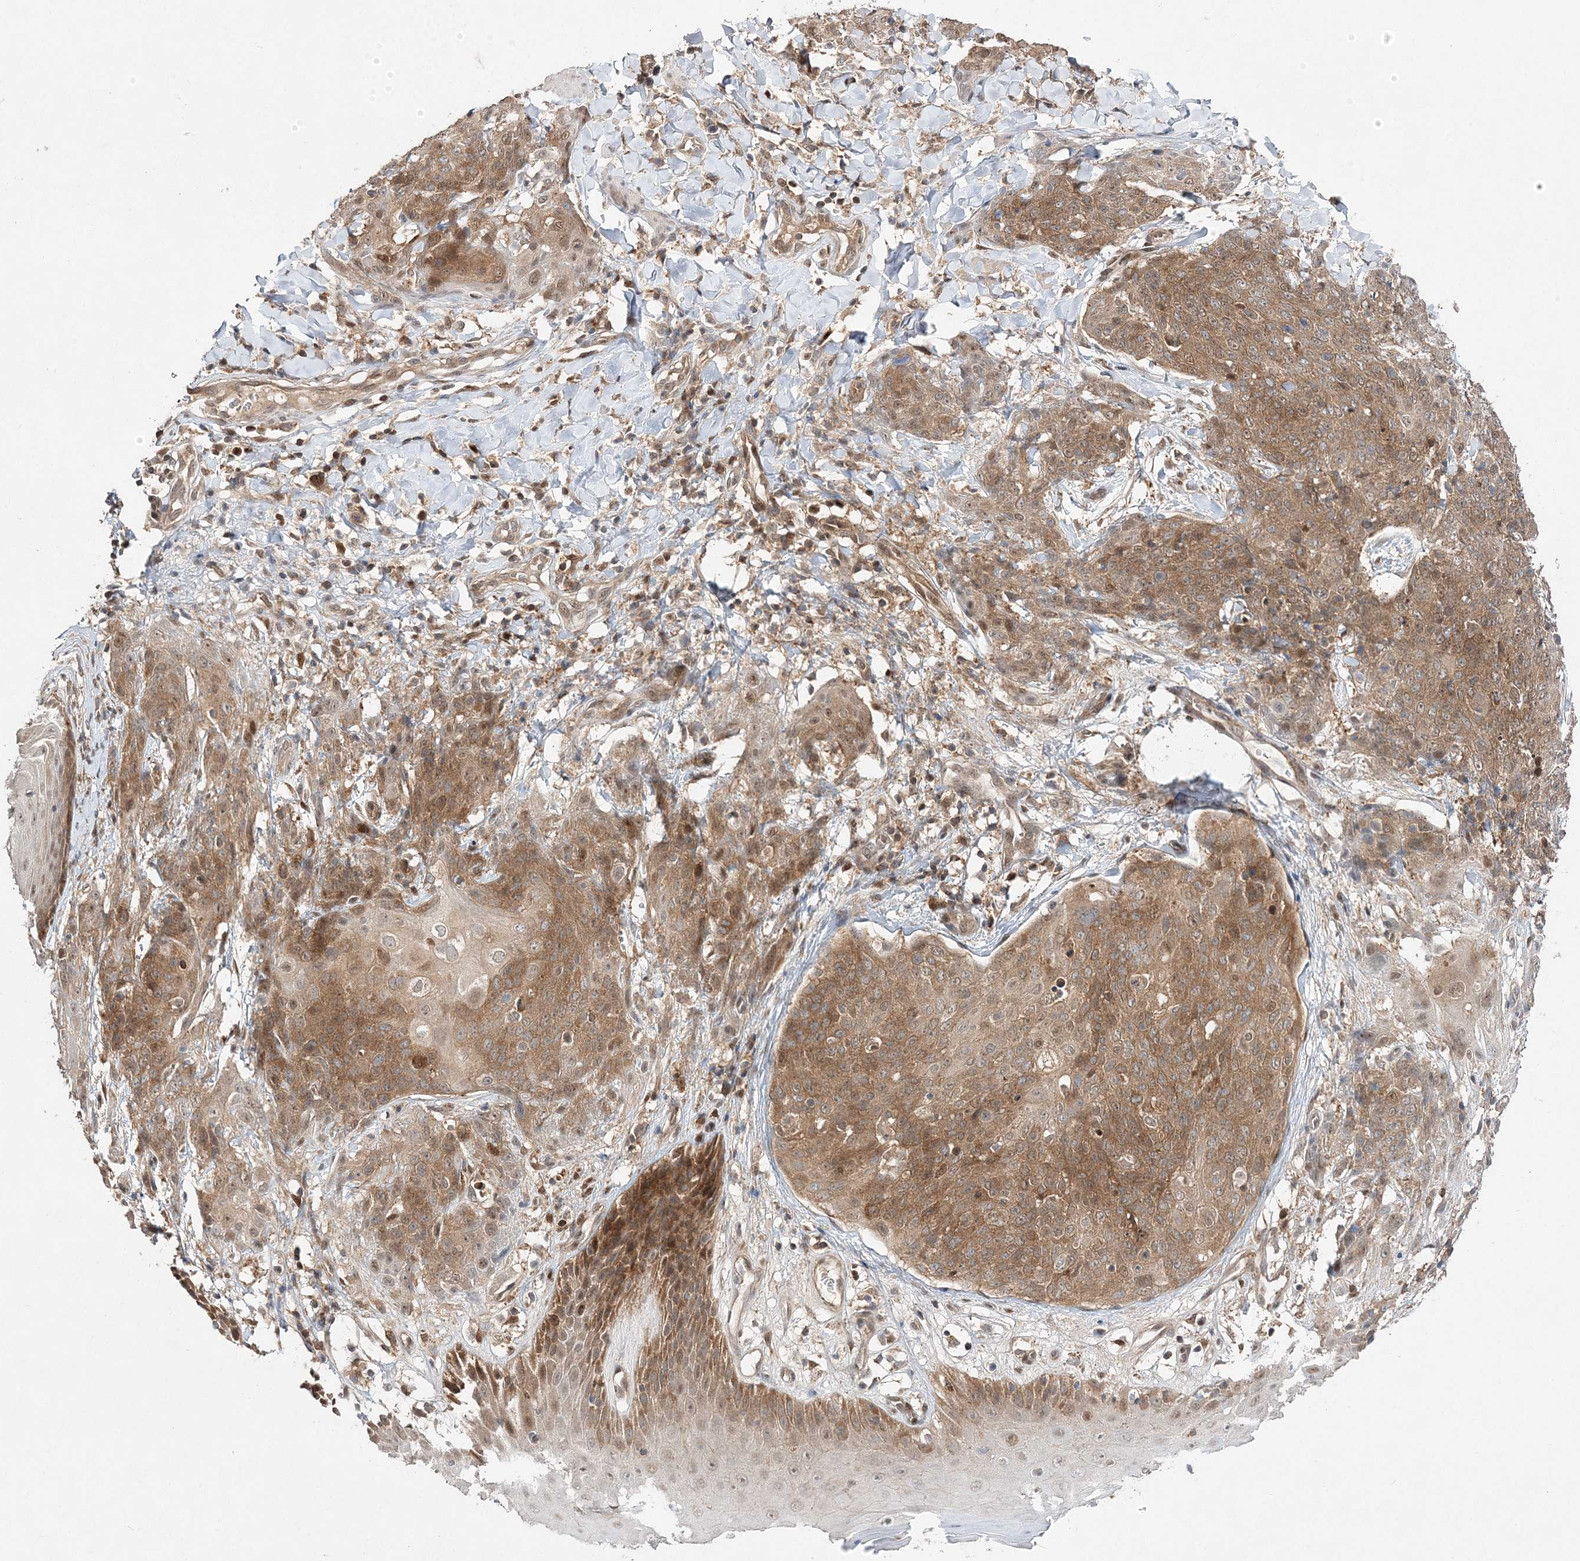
{"staining": {"intensity": "moderate", "quantity": ">75%", "location": "cytoplasmic/membranous"}, "tissue": "skin cancer", "cell_type": "Tumor cells", "image_type": "cancer", "snomed": [{"axis": "morphology", "description": "Squamous cell carcinoma, NOS"}, {"axis": "topography", "description": "Skin"}, {"axis": "topography", "description": "Vulva"}], "caption": "DAB (3,3'-diaminobenzidine) immunohistochemical staining of human skin squamous cell carcinoma exhibits moderate cytoplasmic/membranous protein positivity in about >75% of tumor cells.", "gene": "NIF3L1", "patient": {"sex": "female", "age": 85}}